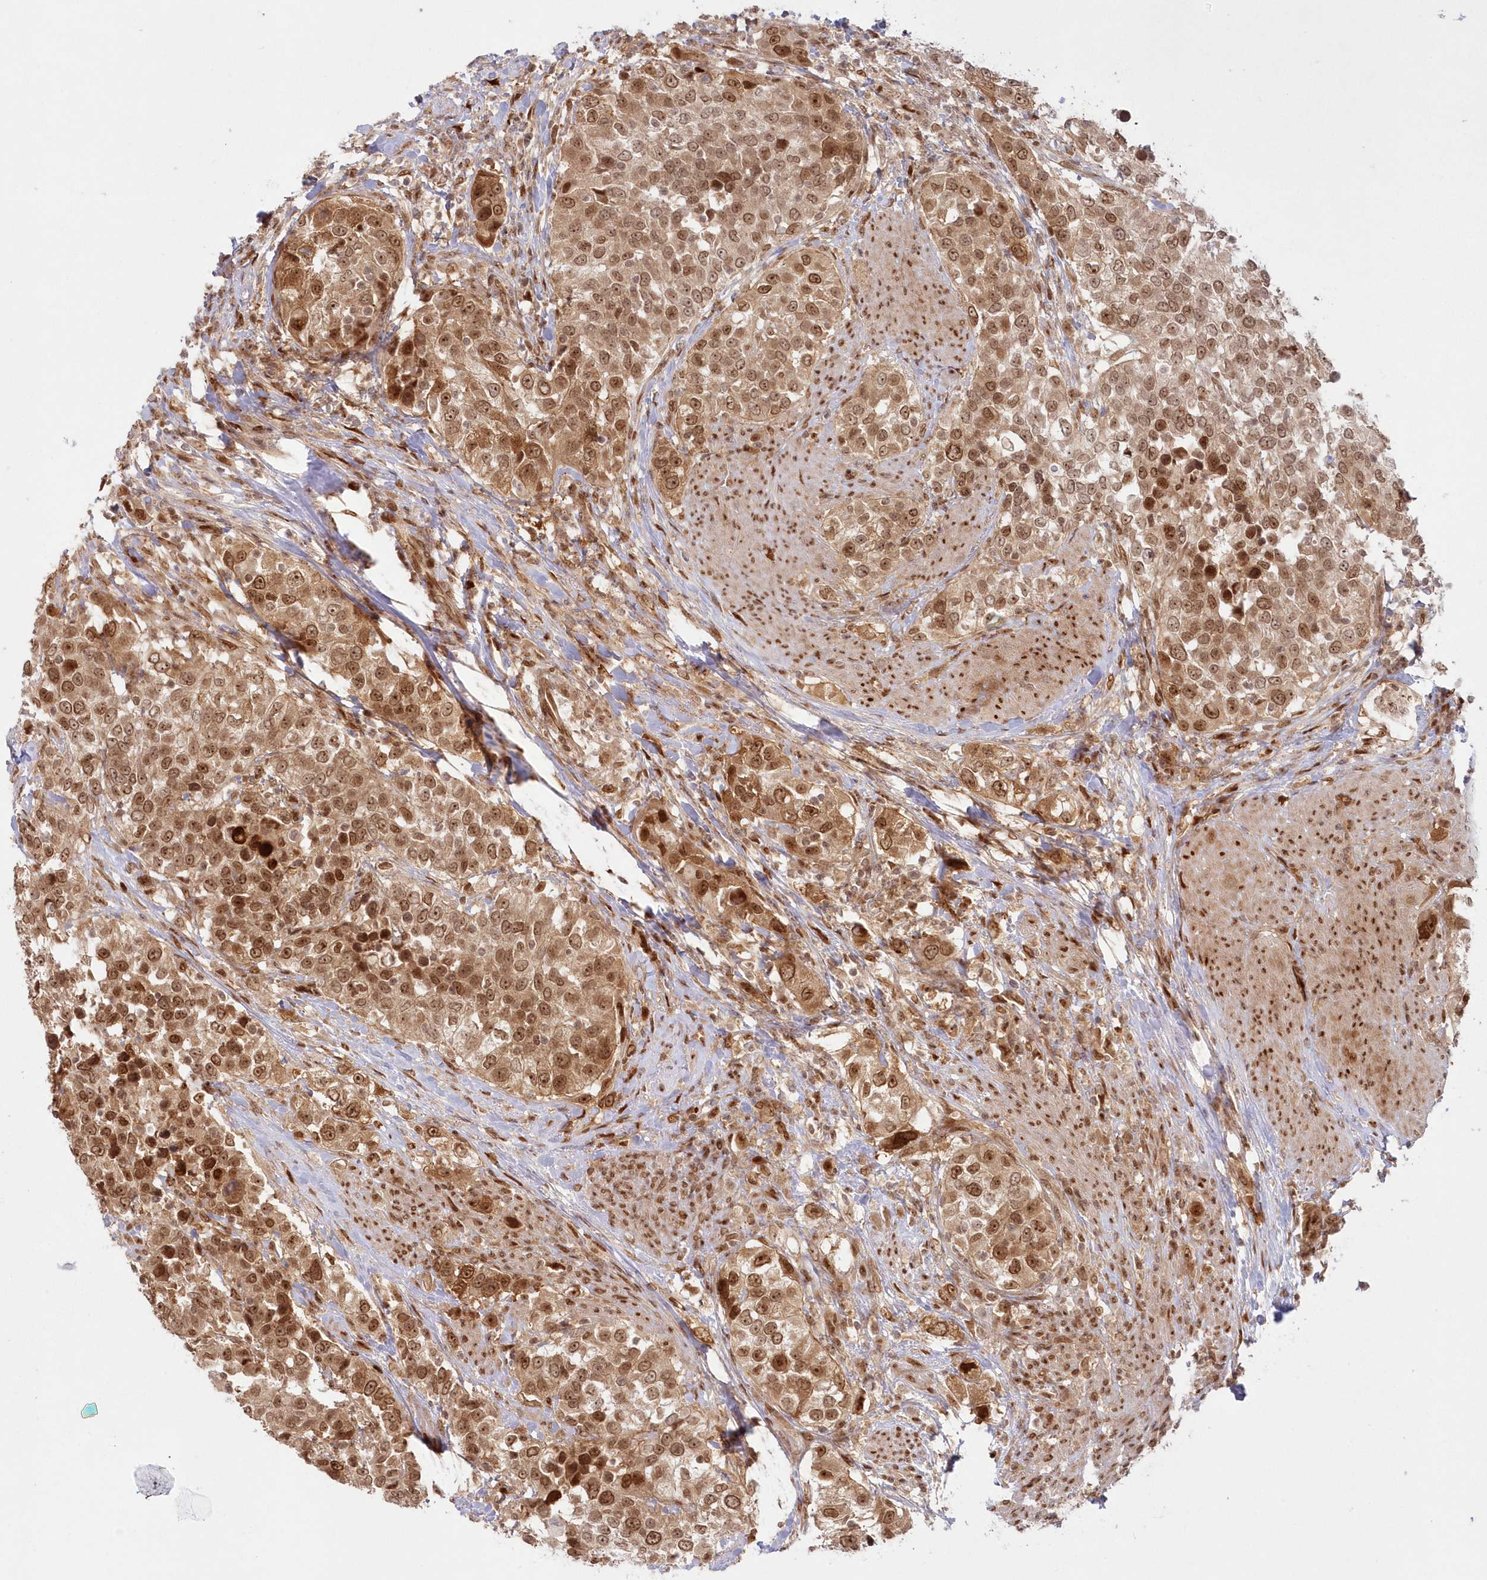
{"staining": {"intensity": "strong", "quantity": ">75%", "location": "cytoplasmic/membranous,nuclear"}, "tissue": "urothelial cancer", "cell_type": "Tumor cells", "image_type": "cancer", "snomed": [{"axis": "morphology", "description": "Urothelial carcinoma, High grade"}, {"axis": "topography", "description": "Urinary bladder"}], "caption": "Strong cytoplasmic/membranous and nuclear expression is seen in approximately >75% of tumor cells in high-grade urothelial carcinoma.", "gene": "TOGARAM2", "patient": {"sex": "female", "age": 80}}